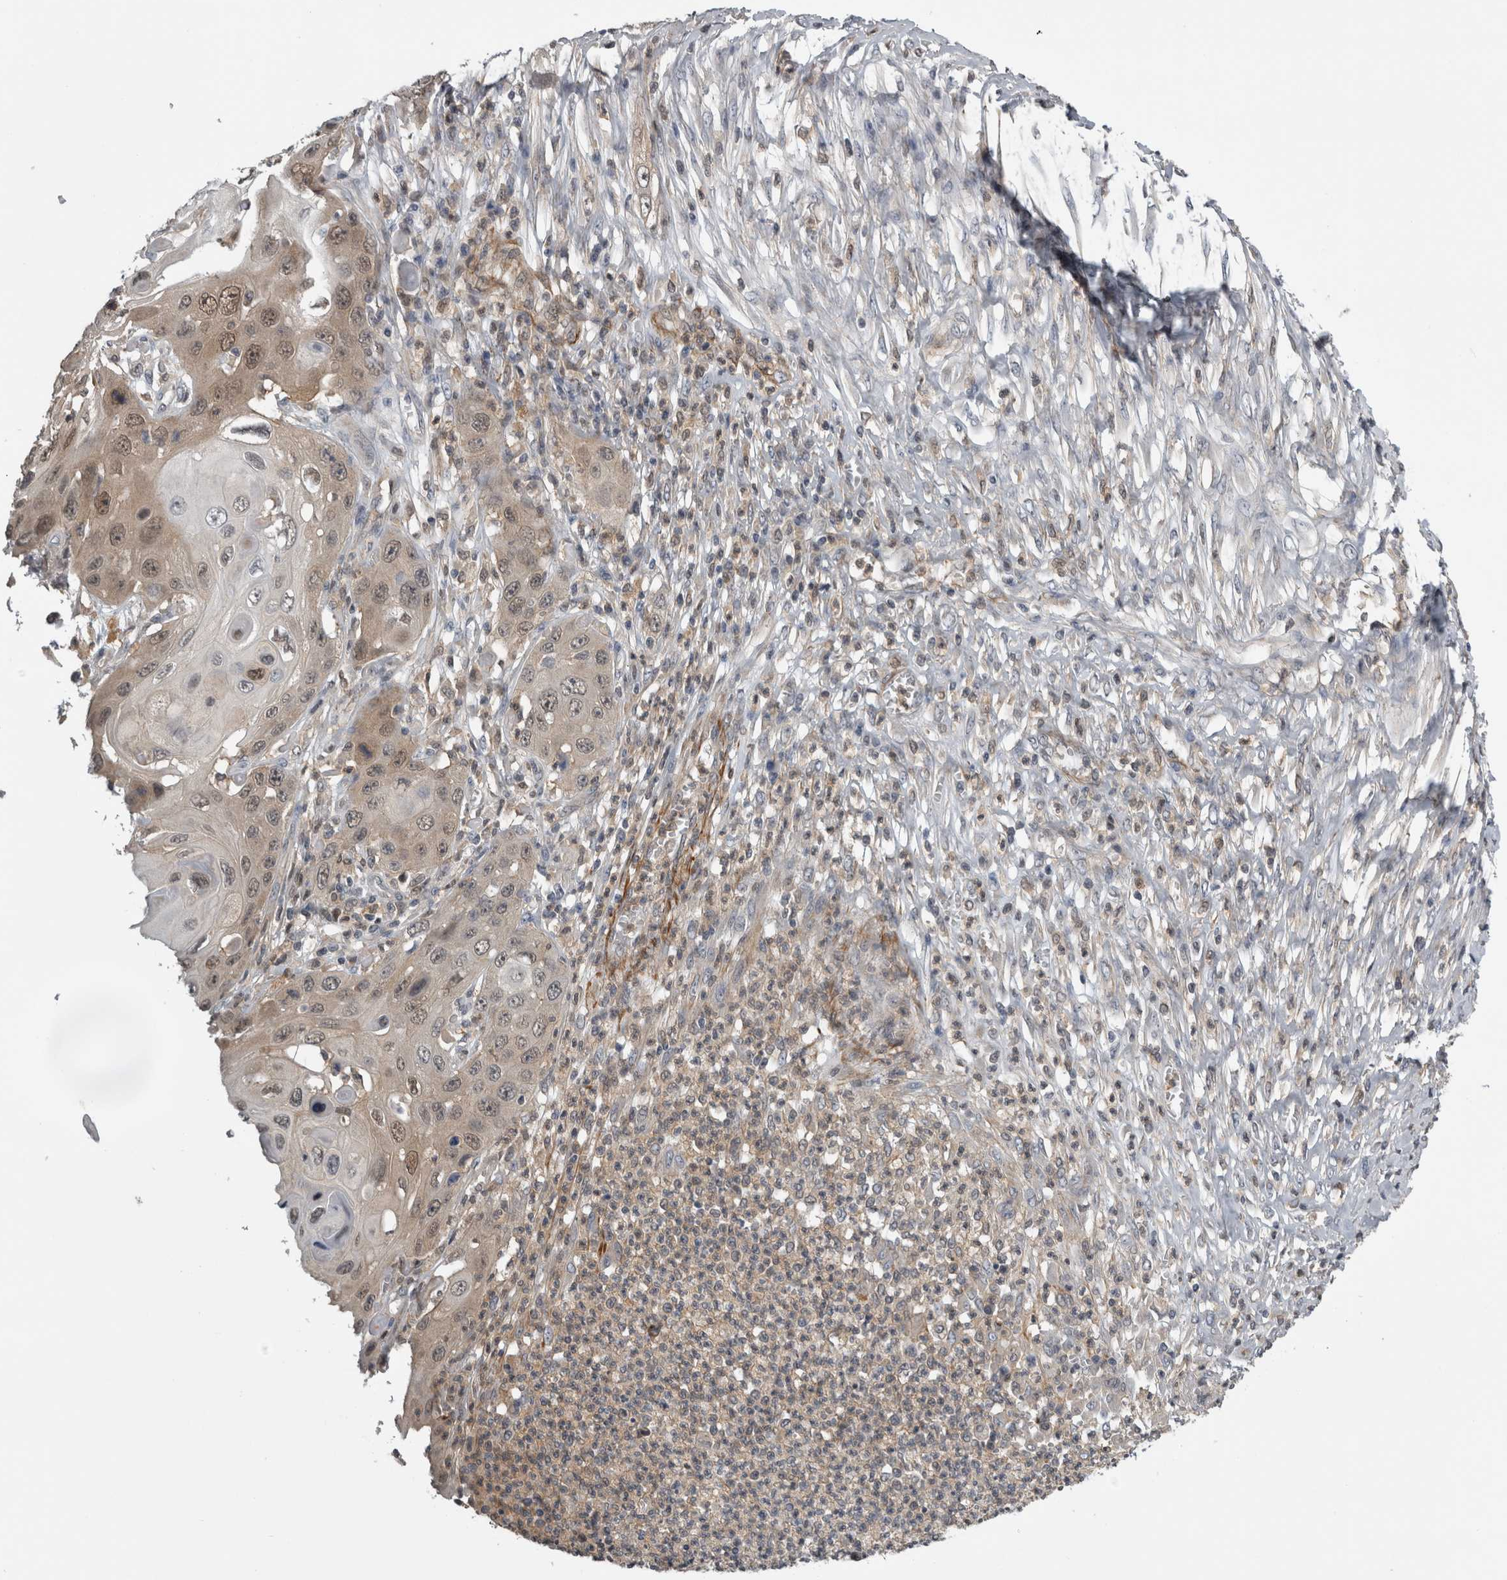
{"staining": {"intensity": "weak", "quantity": ">75%", "location": "nuclear"}, "tissue": "skin cancer", "cell_type": "Tumor cells", "image_type": "cancer", "snomed": [{"axis": "morphology", "description": "Squamous cell carcinoma, NOS"}, {"axis": "topography", "description": "Skin"}], "caption": "Skin cancer (squamous cell carcinoma) tissue displays weak nuclear expression in approximately >75% of tumor cells, visualized by immunohistochemistry.", "gene": "NAPRT", "patient": {"sex": "male", "age": 55}}